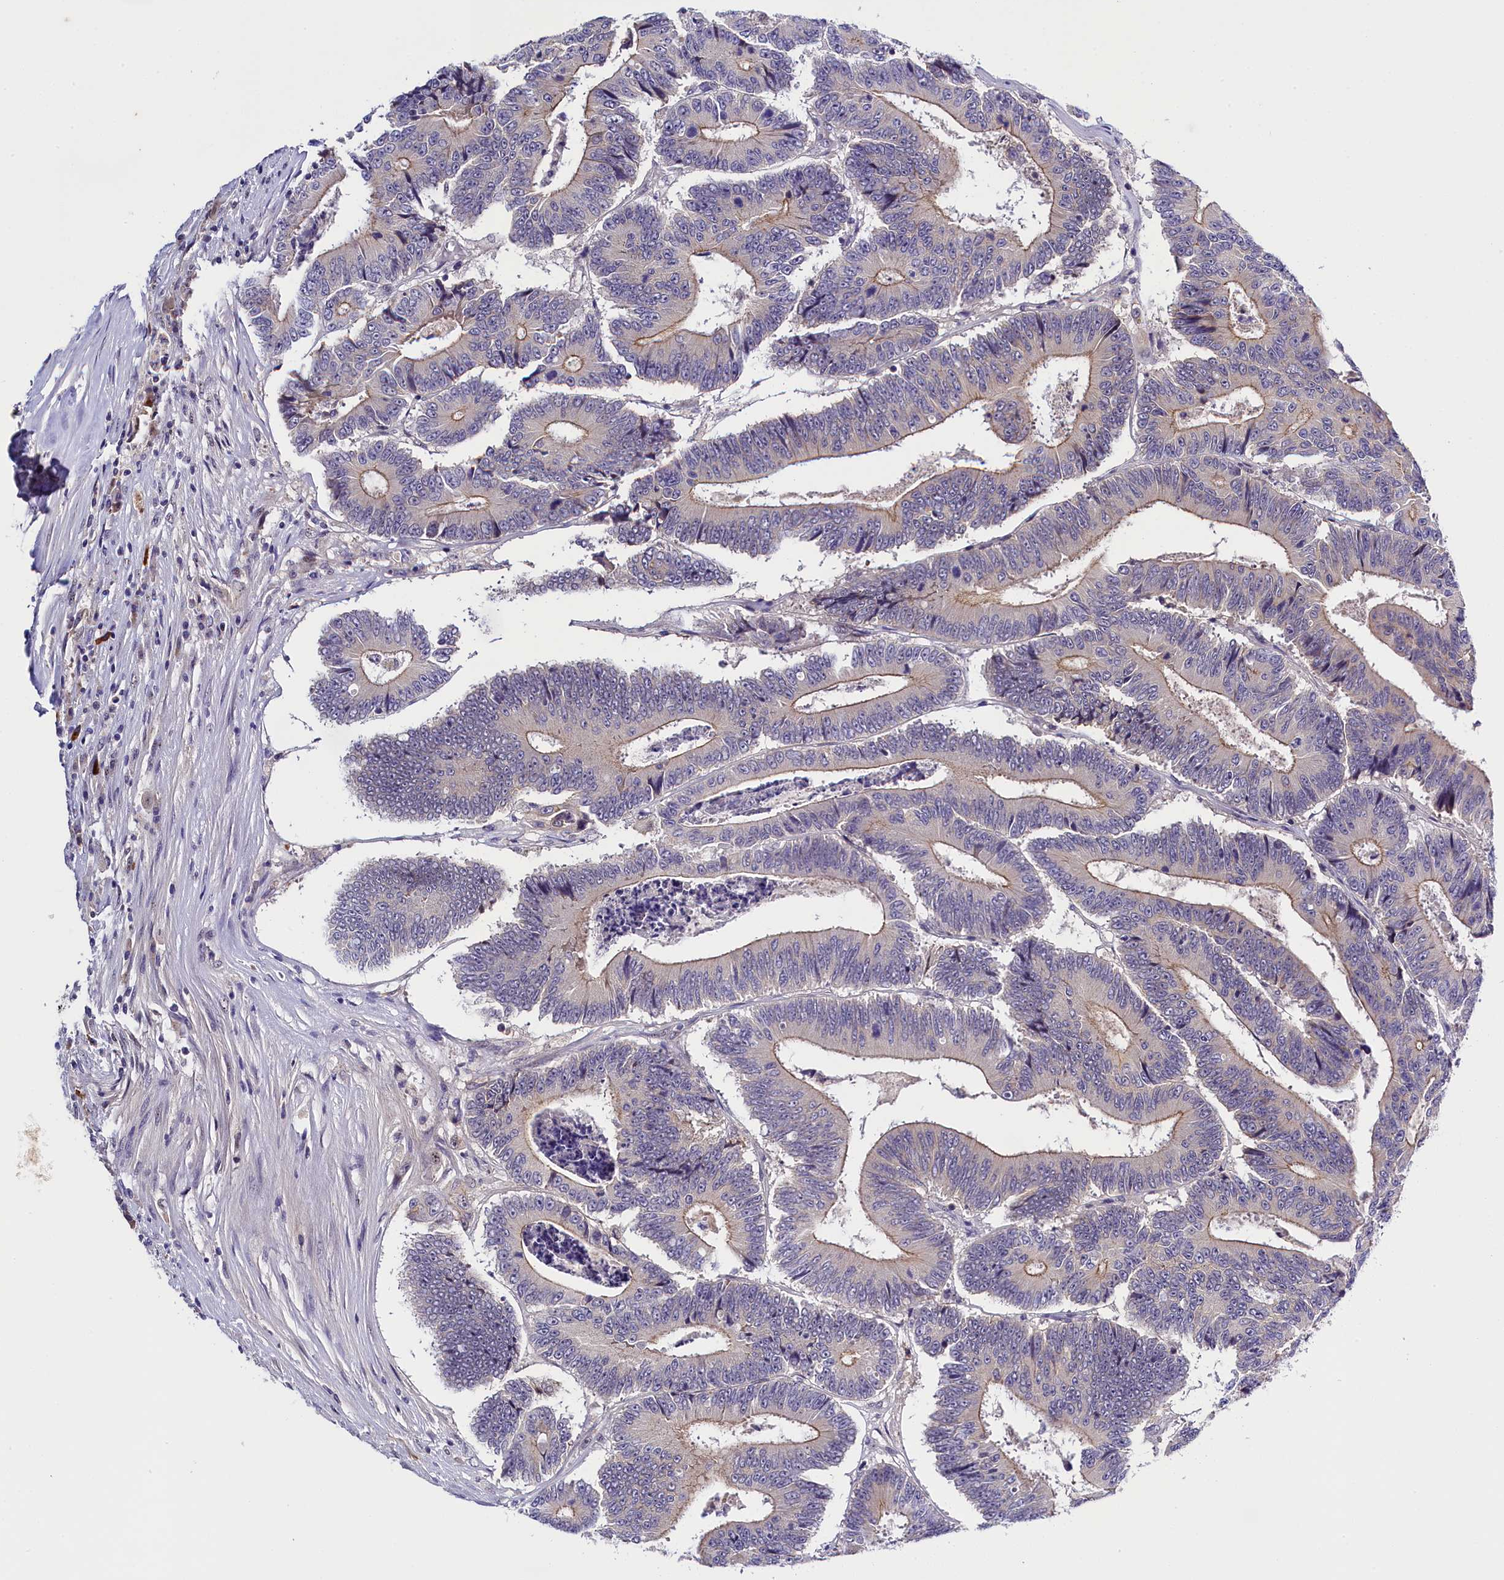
{"staining": {"intensity": "moderate", "quantity": "<25%", "location": "cytoplasmic/membranous"}, "tissue": "colorectal cancer", "cell_type": "Tumor cells", "image_type": "cancer", "snomed": [{"axis": "morphology", "description": "Adenocarcinoma, NOS"}, {"axis": "topography", "description": "Colon"}], "caption": "A brown stain highlights moderate cytoplasmic/membranous staining of a protein in human colorectal adenocarcinoma tumor cells. The protein of interest is shown in brown color, while the nuclei are stained blue.", "gene": "ENKD1", "patient": {"sex": "male", "age": 83}}